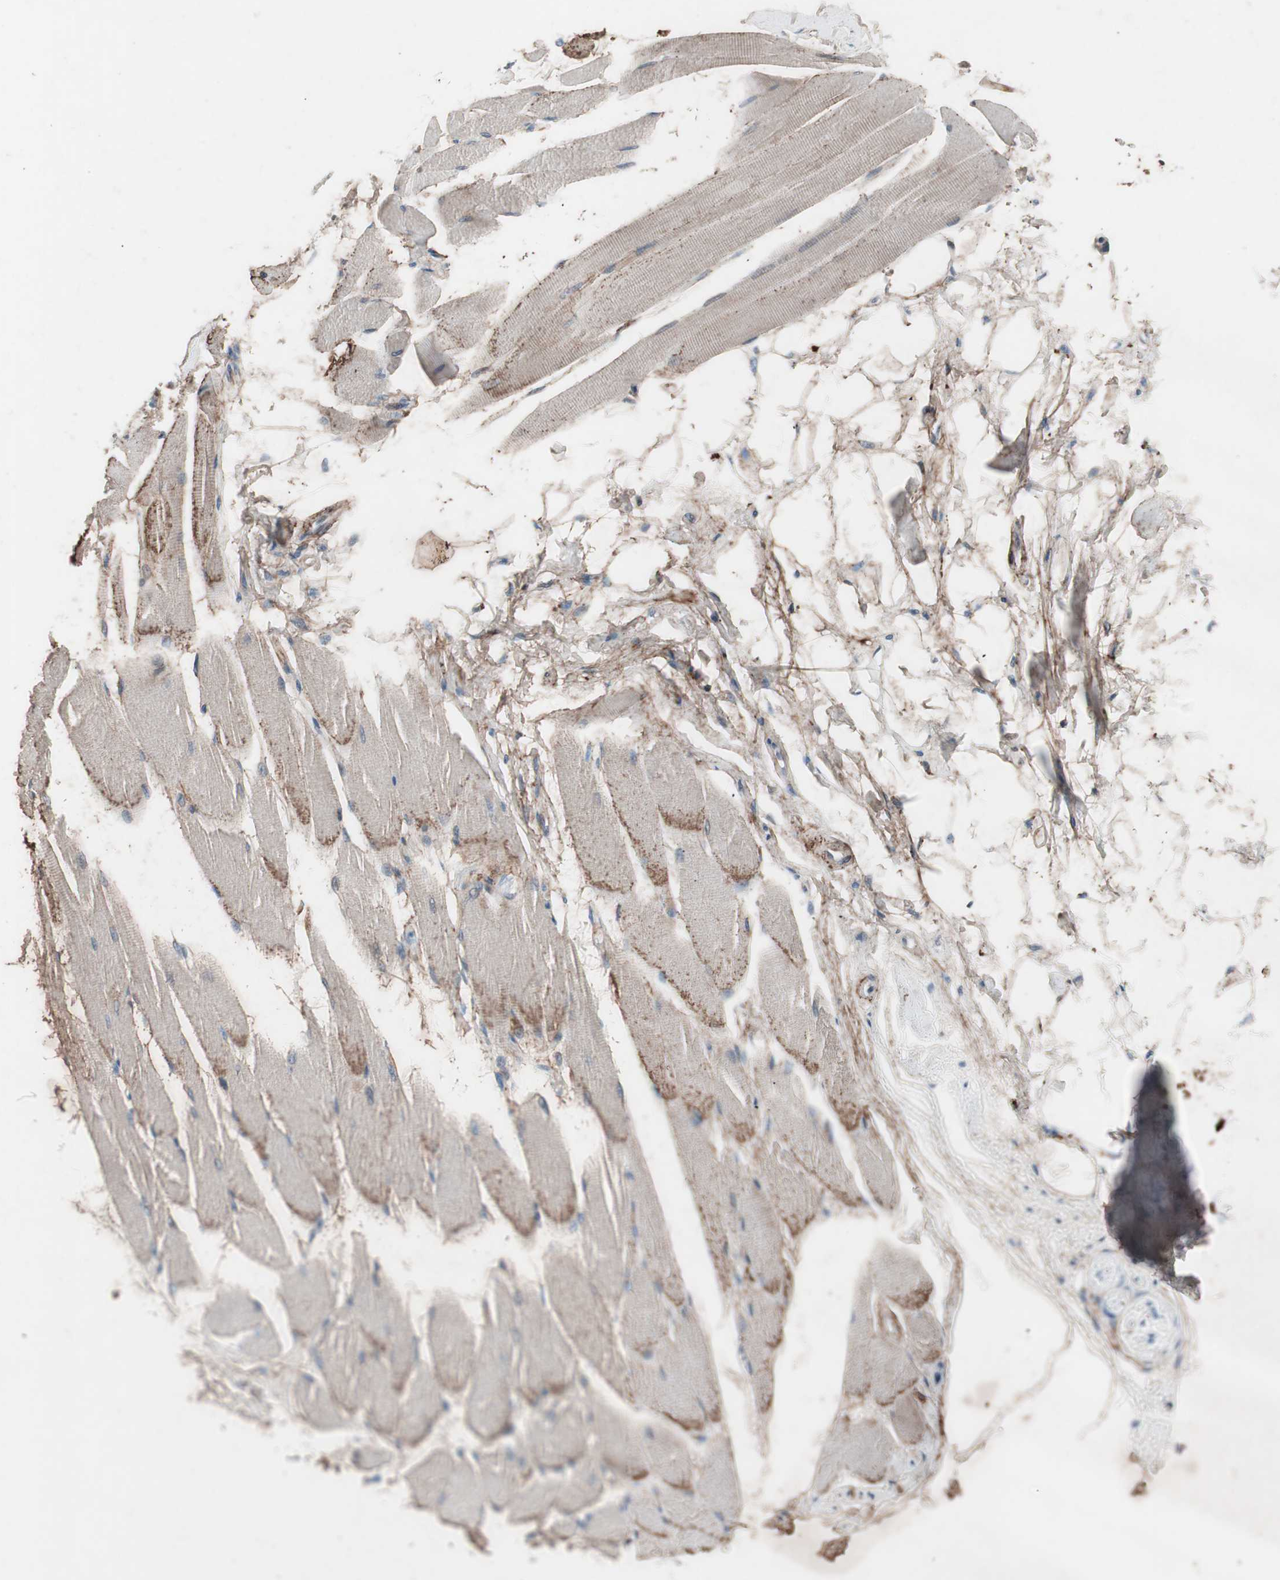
{"staining": {"intensity": "moderate", "quantity": "25%-75%", "location": "cytoplasmic/membranous"}, "tissue": "skeletal muscle", "cell_type": "Myocytes", "image_type": "normal", "snomed": [{"axis": "morphology", "description": "Normal tissue, NOS"}, {"axis": "topography", "description": "Skeletal muscle"}, {"axis": "topography", "description": "Peripheral nerve tissue"}], "caption": "Normal skeletal muscle was stained to show a protein in brown. There is medium levels of moderate cytoplasmic/membranous staining in approximately 25%-75% of myocytes. (Stains: DAB (3,3'-diaminobenzidine) in brown, nuclei in blue, Microscopy: brightfield microscopy at high magnification).", "gene": "GRB7", "patient": {"sex": "female", "age": 84}}